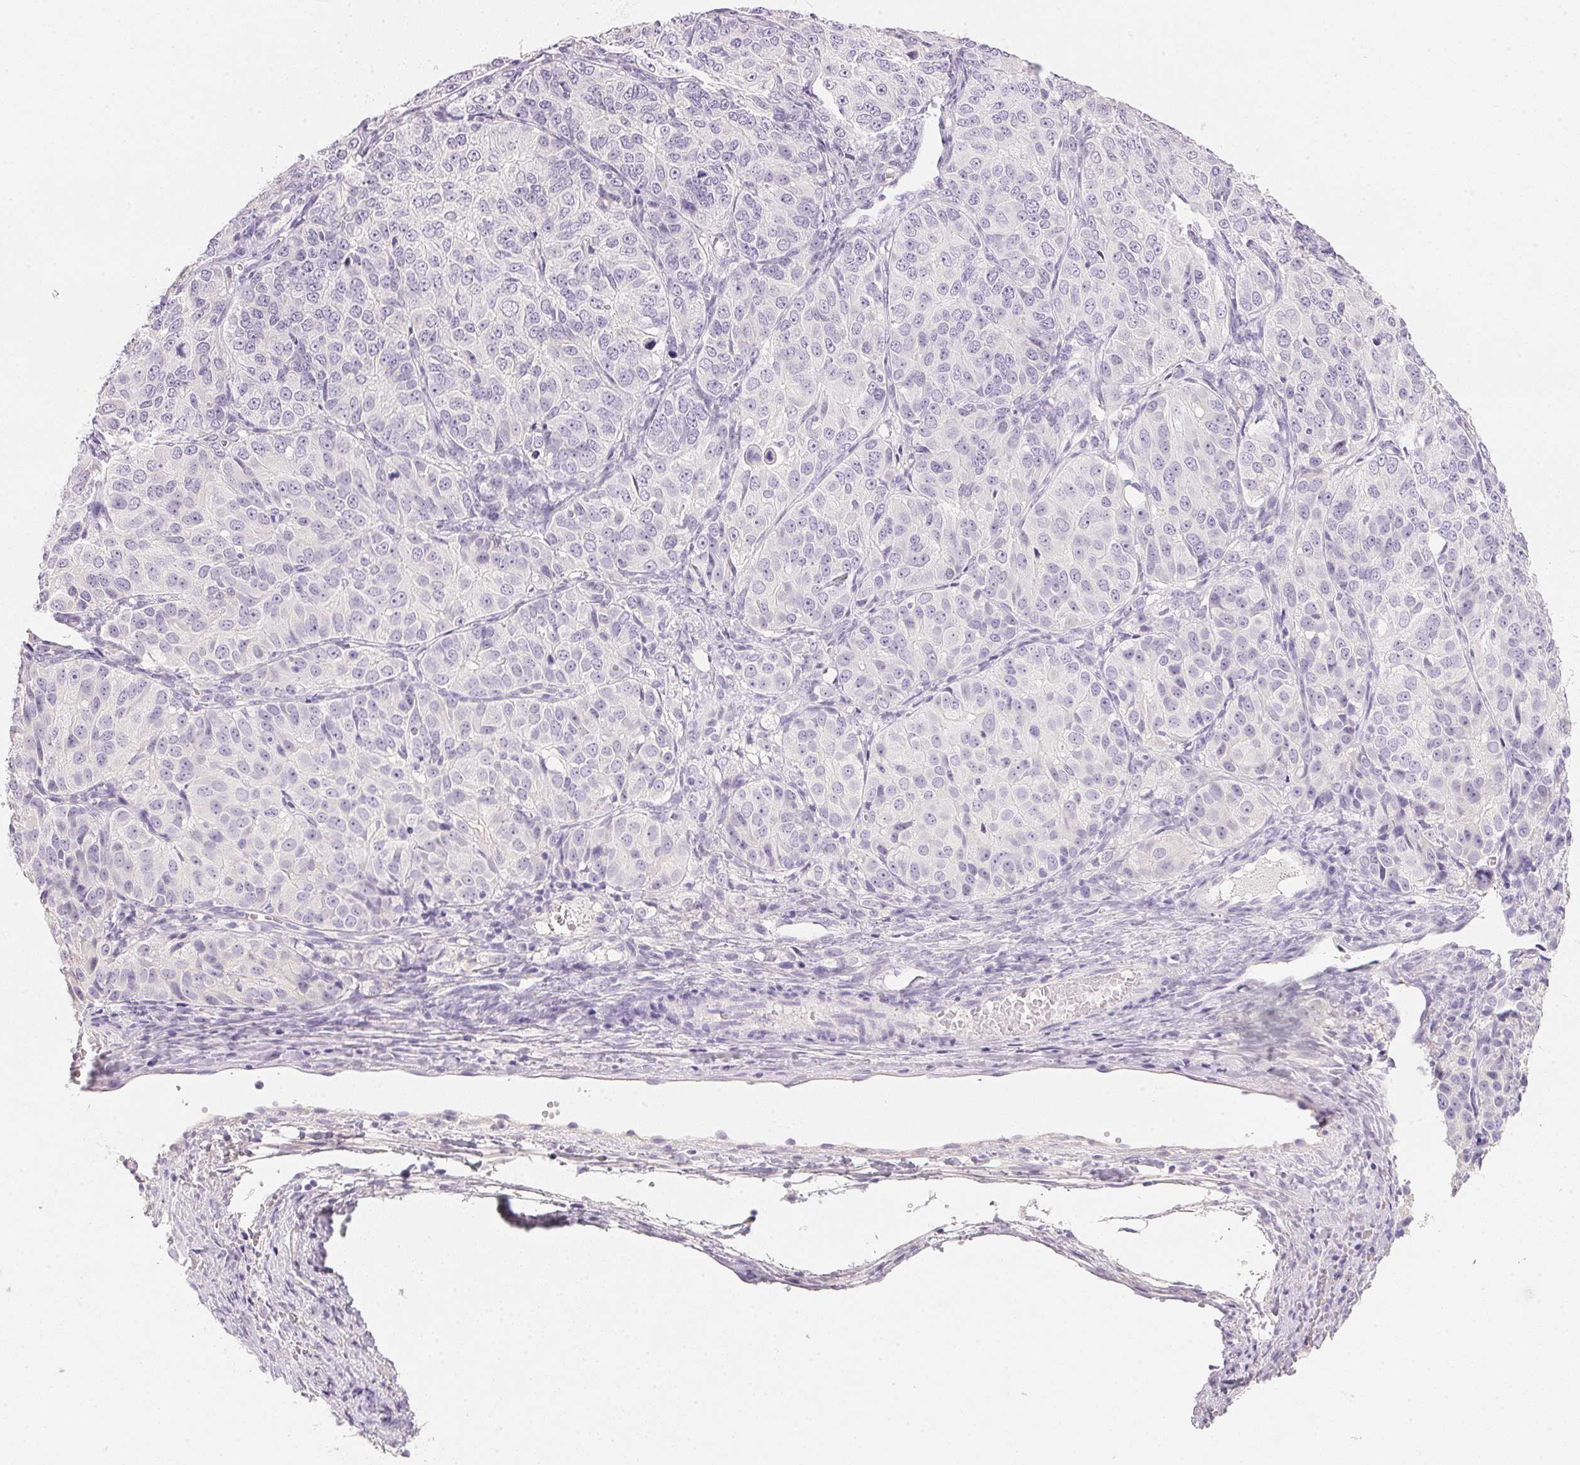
{"staining": {"intensity": "negative", "quantity": "none", "location": "none"}, "tissue": "ovarian cancer", "cell_type": "Tumor cells", "image_type": "cancer", "snomed": [{"axis": "morphology", "description": "Carcinoma, endometroid"}, {"axis": "topography", "description": "Ovary"}], "caption": "Immunohistochemical staining of ovarian cancer (endometroid carcinoma) displays no significant expression in tumor cells. (DAB immunohistochemistry (IHC), high magnification).", "gene": "ACP3", "patient": {"sex": "female", "age": 51}}